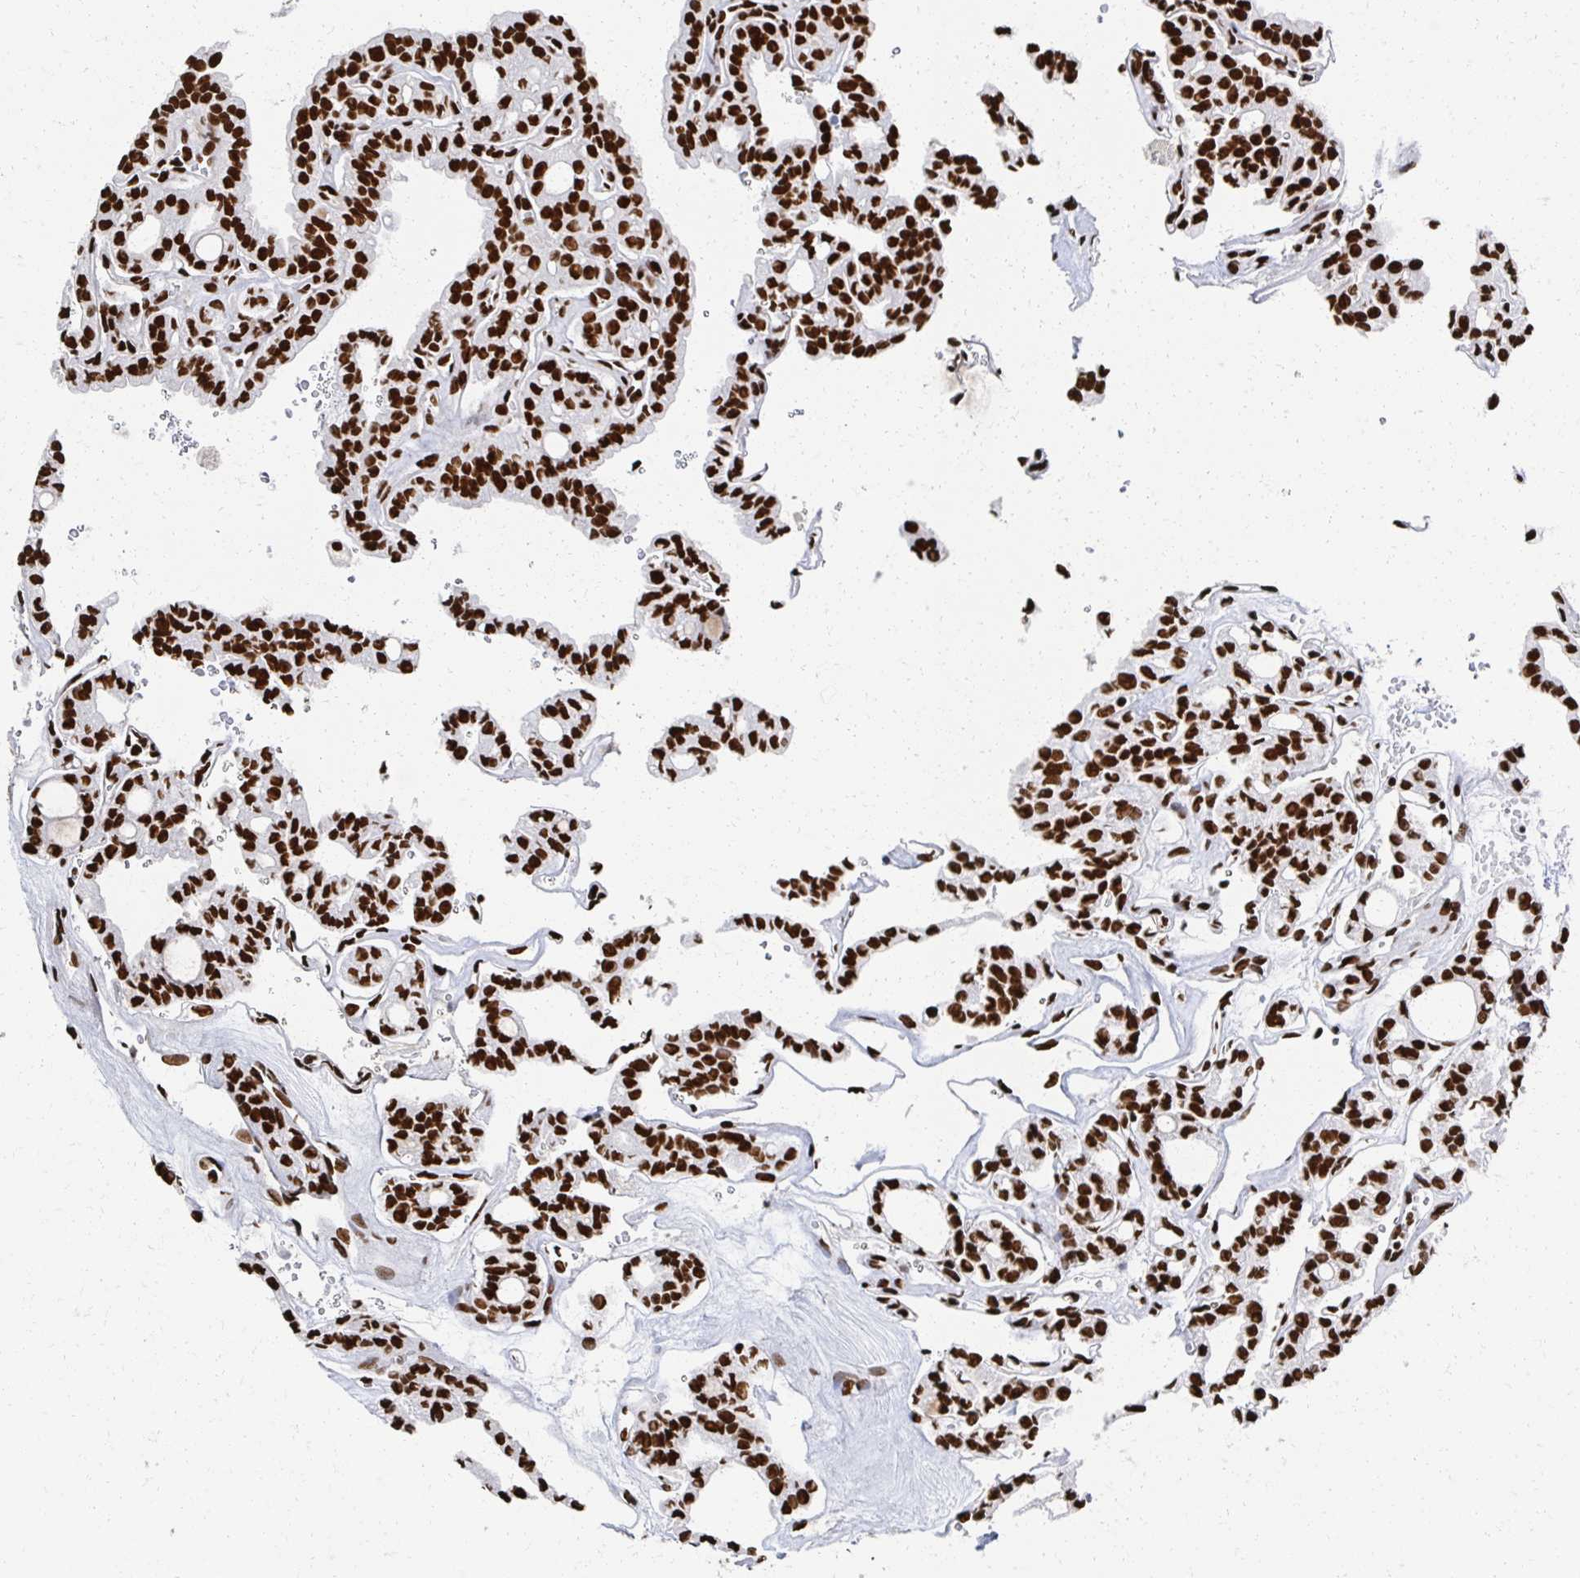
{"staining": {"intensity": "strong", "quantity": ">75%", "location": "nuclear"}, "tissue": "thyroid cancer", "cell_type": "Tumor cells", "image_type": "cancer", "snomed": [{"axis": "morphology", "description": "Papillary adenocarcinoma, NOS"}, {"axis": "topography", "description": "Thyroid gland"}], "caption": "A brown stain highlights strong nuclear expression of a protein in papillary adenocarcinoma (thyroid) tumor cells.", "gene": "RBBP7", "patient": {"sex": "male", "age": 87}}